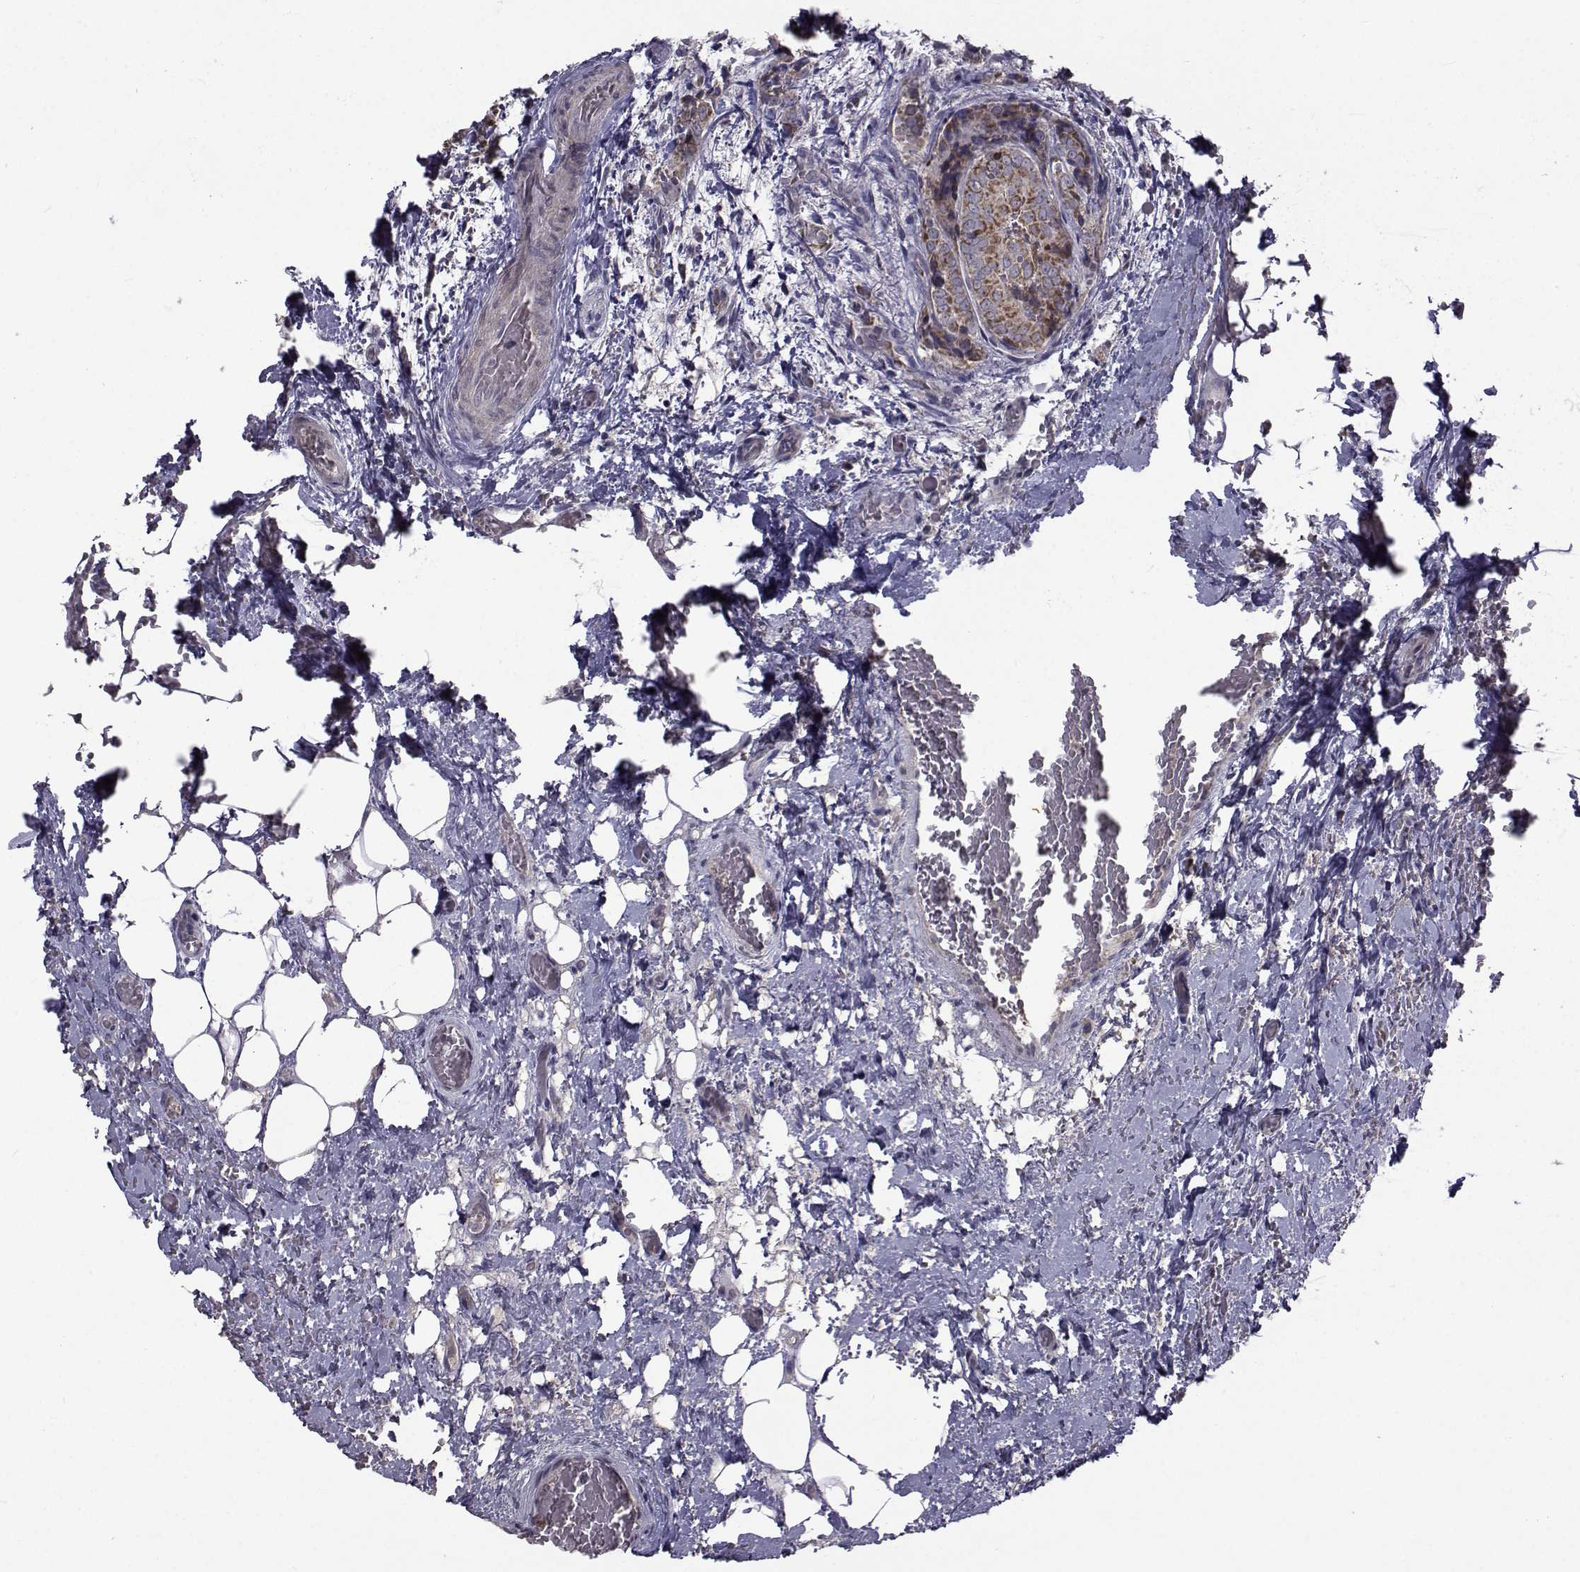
{"staining": {"intensity": "strong", "quantity": ">75%", "location": "cytoplasmic/membranous"}, "tissue": "thyroid cancer", "cell_type": "Tumor cells", "image_type": "cancer", "snomed": [{"axis": "morphology", "description": "Papillary adenocarcinoma, NOS"}, {"axis": "topography", "description": "Thyroid gland"}], "caption": "Strong cytoplasmic/membranous expression for a protein is identified in approximately >75% of tumor cells of thyroid cancer (papillary adenocarcinoma) using immunohistochemistry (IHC).", "gene": "FDXR", "patient": {"sex": "male", "age": 61}}